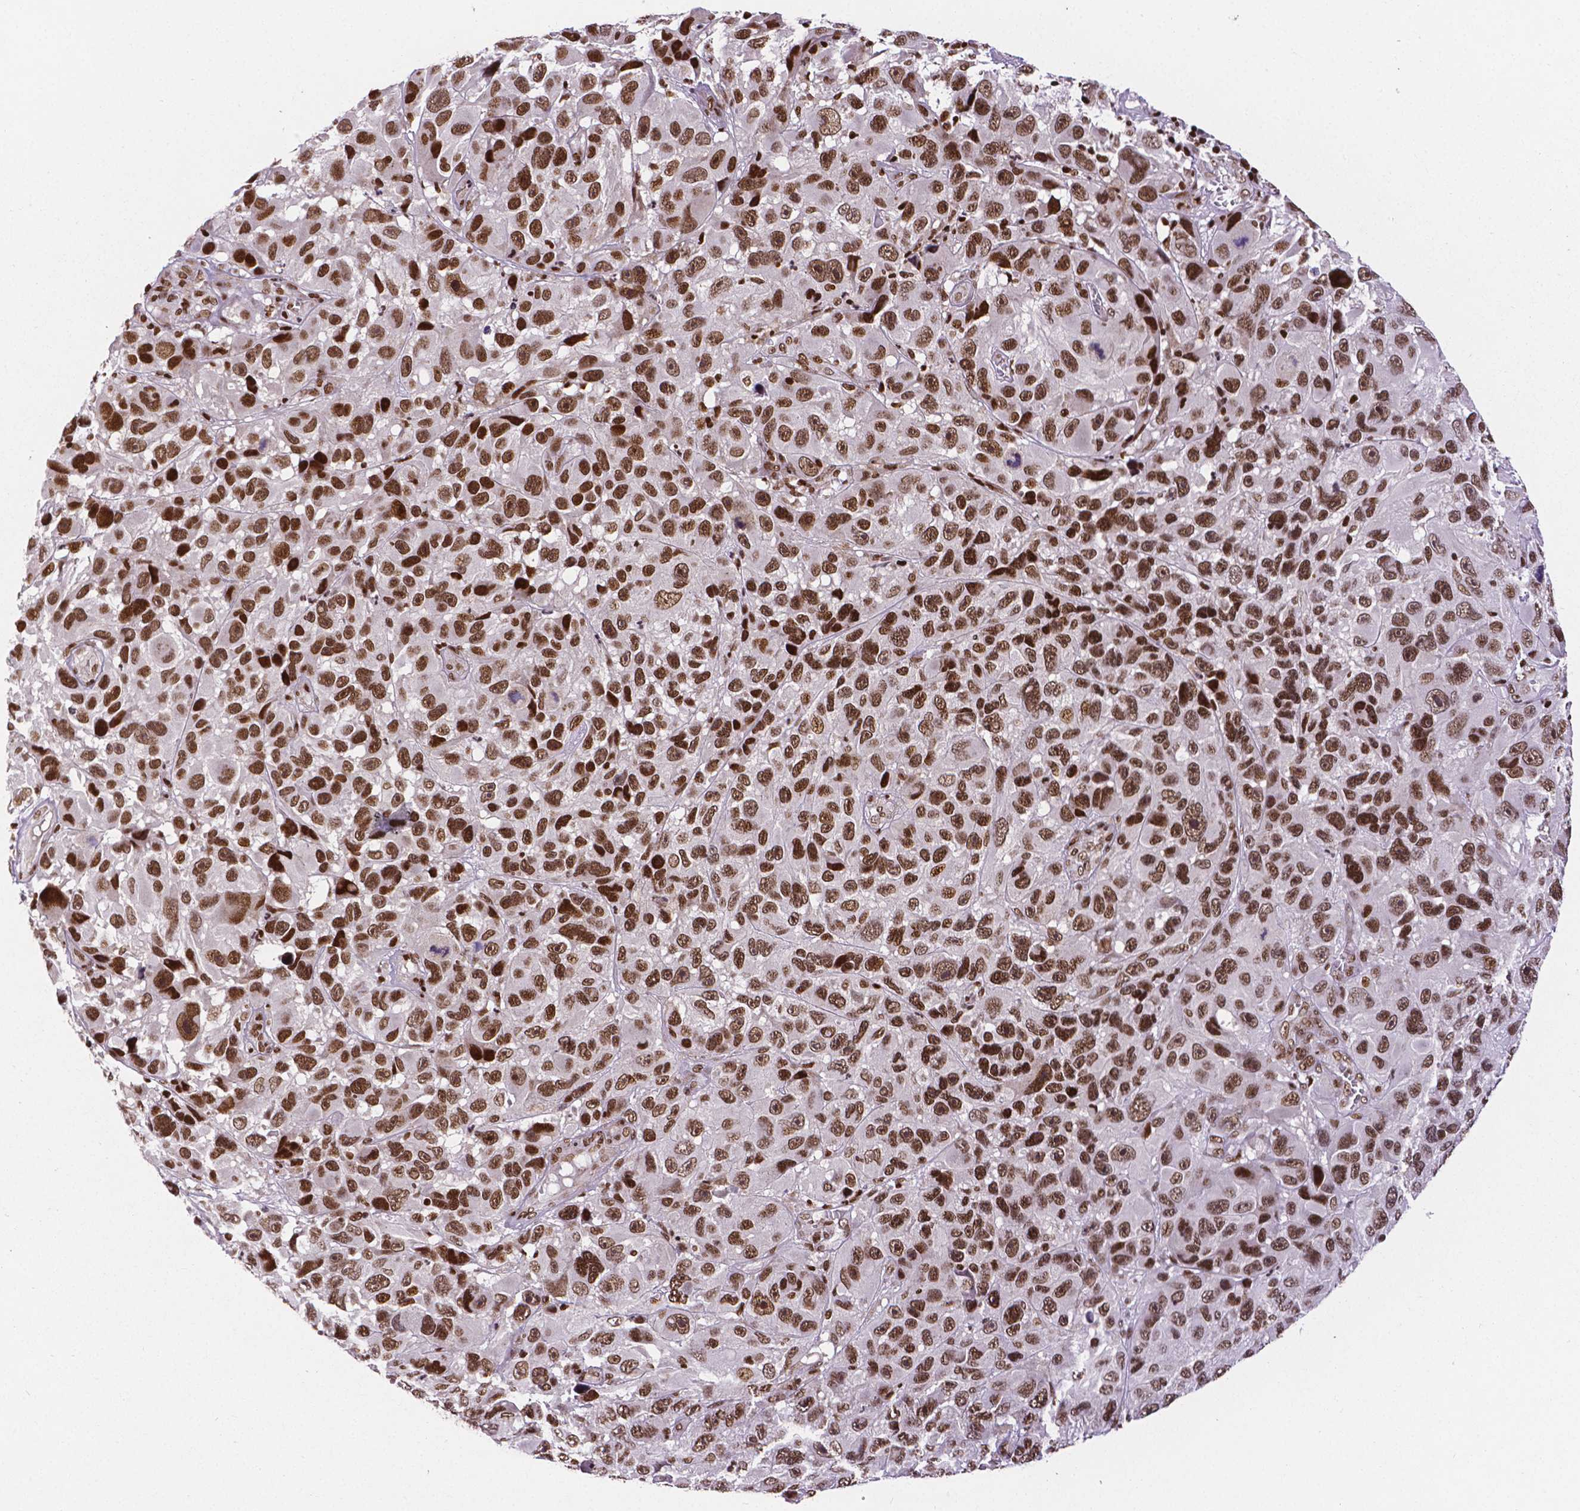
{"staining": {"intensity": "strong", "quantity": ">75%", "location": "nuclear"}, "tissue": "melanoma", "cell_type": "Tumor cells", "image_type": "cancer", "snomed": [{"axis": "morphology", "description": "Malignant melanoma, NOS"}, {"axis": "topography", "description": "Skin"}], "caption": "Immunohistochemistry (IHC) of melanoma demonstrates high levels of strong nuclear positivity in approximately >75% of tumor cells. The staining is performed using DAB brown chromogen to label protein expression. The nuclei are counter-stained blue using hematoxylin.", "gene": "CTCF", "patient": {"sex": "male", "age": 53}}